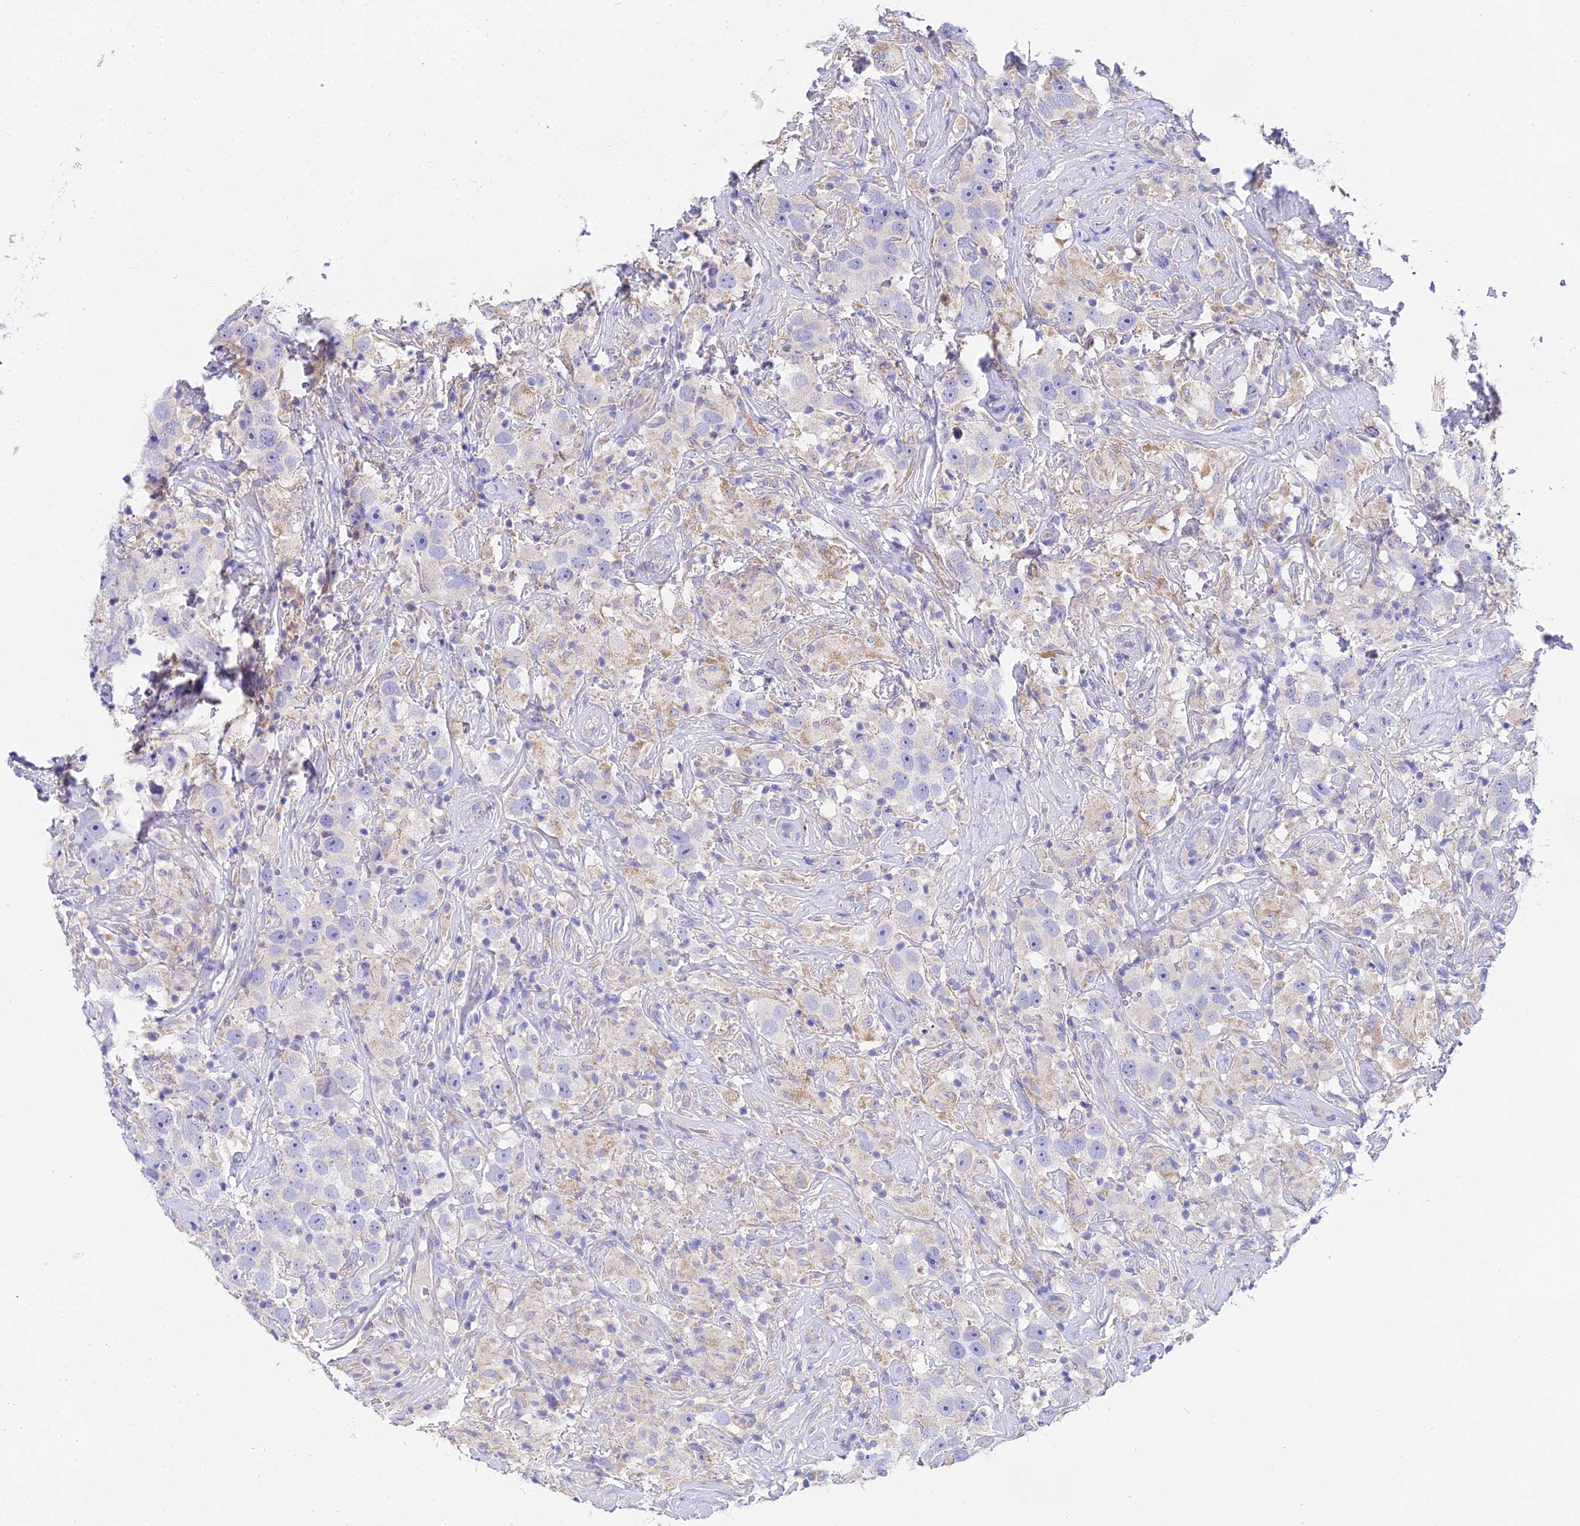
{"staining": {"intensity": "negative", "quantity": "none", "location": "none"}, "tissue": "testis cancer", "cell_type": "Tumor cells", "image_type": "cancer", "snomed": [{"axis": "morphology", "description": "Seminoma, NOS"}, {"axis": "topography", "description": "Testis"}], "caption": "The immunohistochemistry (IHC) histopathology image has no significant positivity in tumor cells of seminoma (testis) tissue.", "gene": "PPP2R2C", "patient": {"sex": "male", "age": 49}}